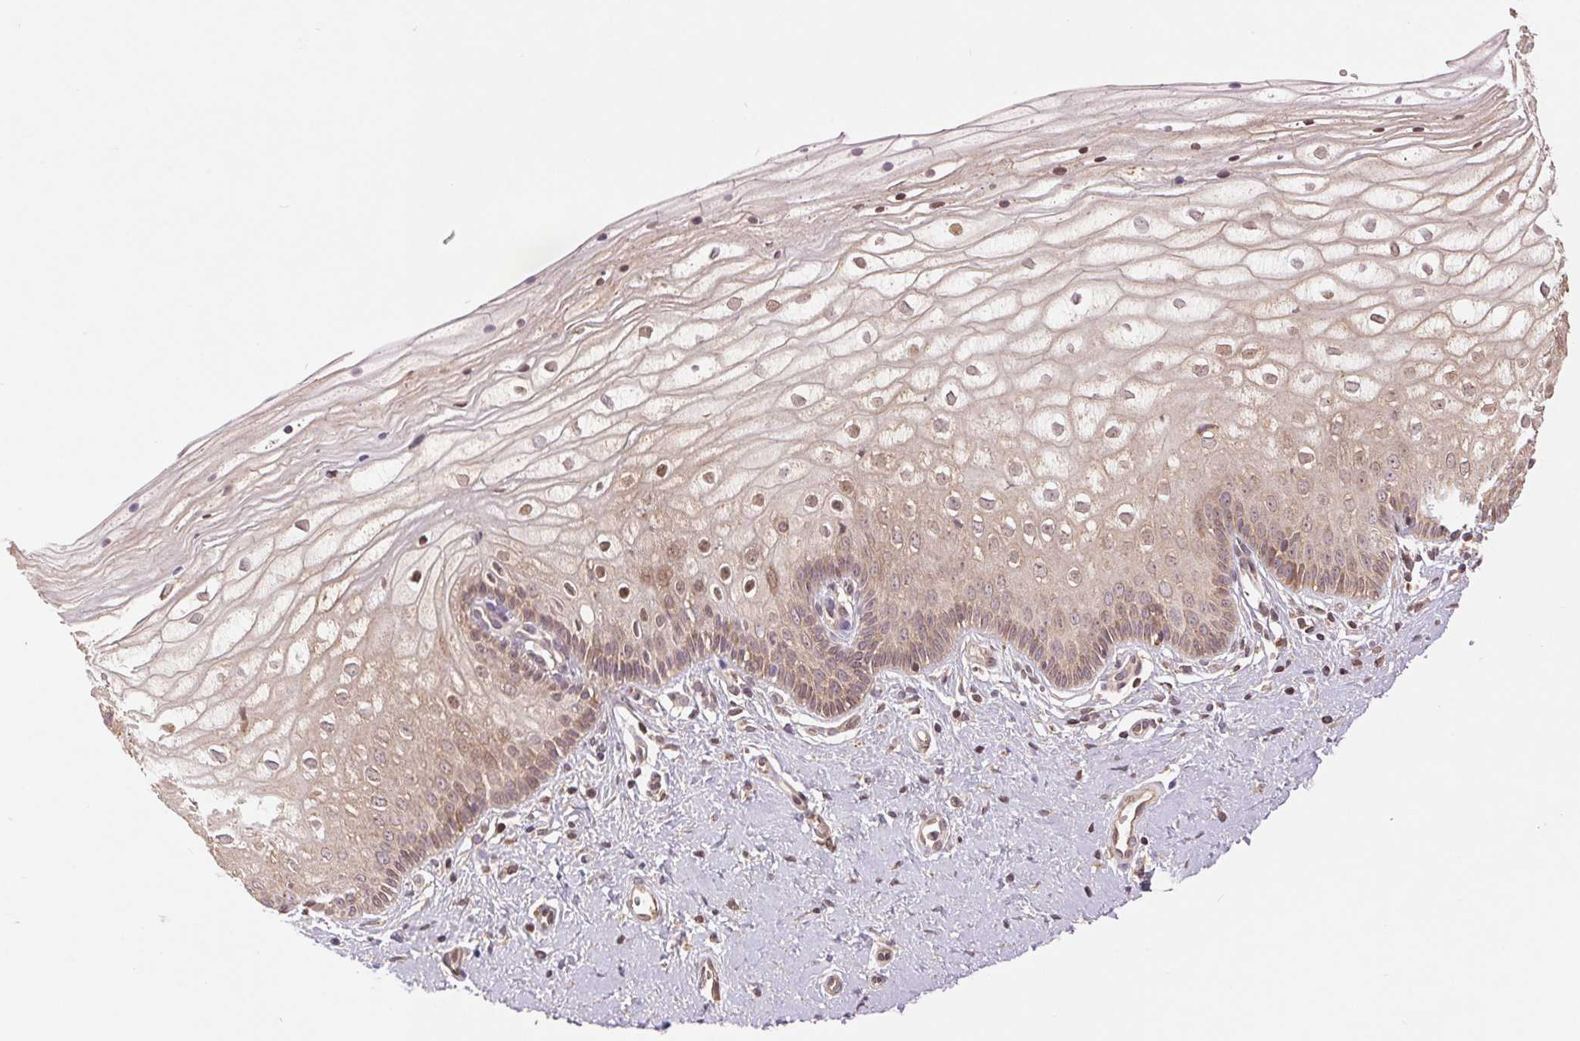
{"staining": {"intensity": "moderate", "quantity": "25%-75%", "location": "cytoplasmic/membranous,nuclear"}, "tissue": "vagina", "cell_type": "Squamous epithelial cells", "image_type": "normal", "snomed": [{"axis": "morphology", "description": "Normal tissue, NOS"}, {"axis": "topography", "description": "Vagina"}], "caption": "A brown stain shows moderate cytoplasmic/membranous,nuclear staining of a protein in squamous epithelial cells of benign human vagina.", "gene": "BTF3L4", "patient": {"sex": "female", "age": 39}}